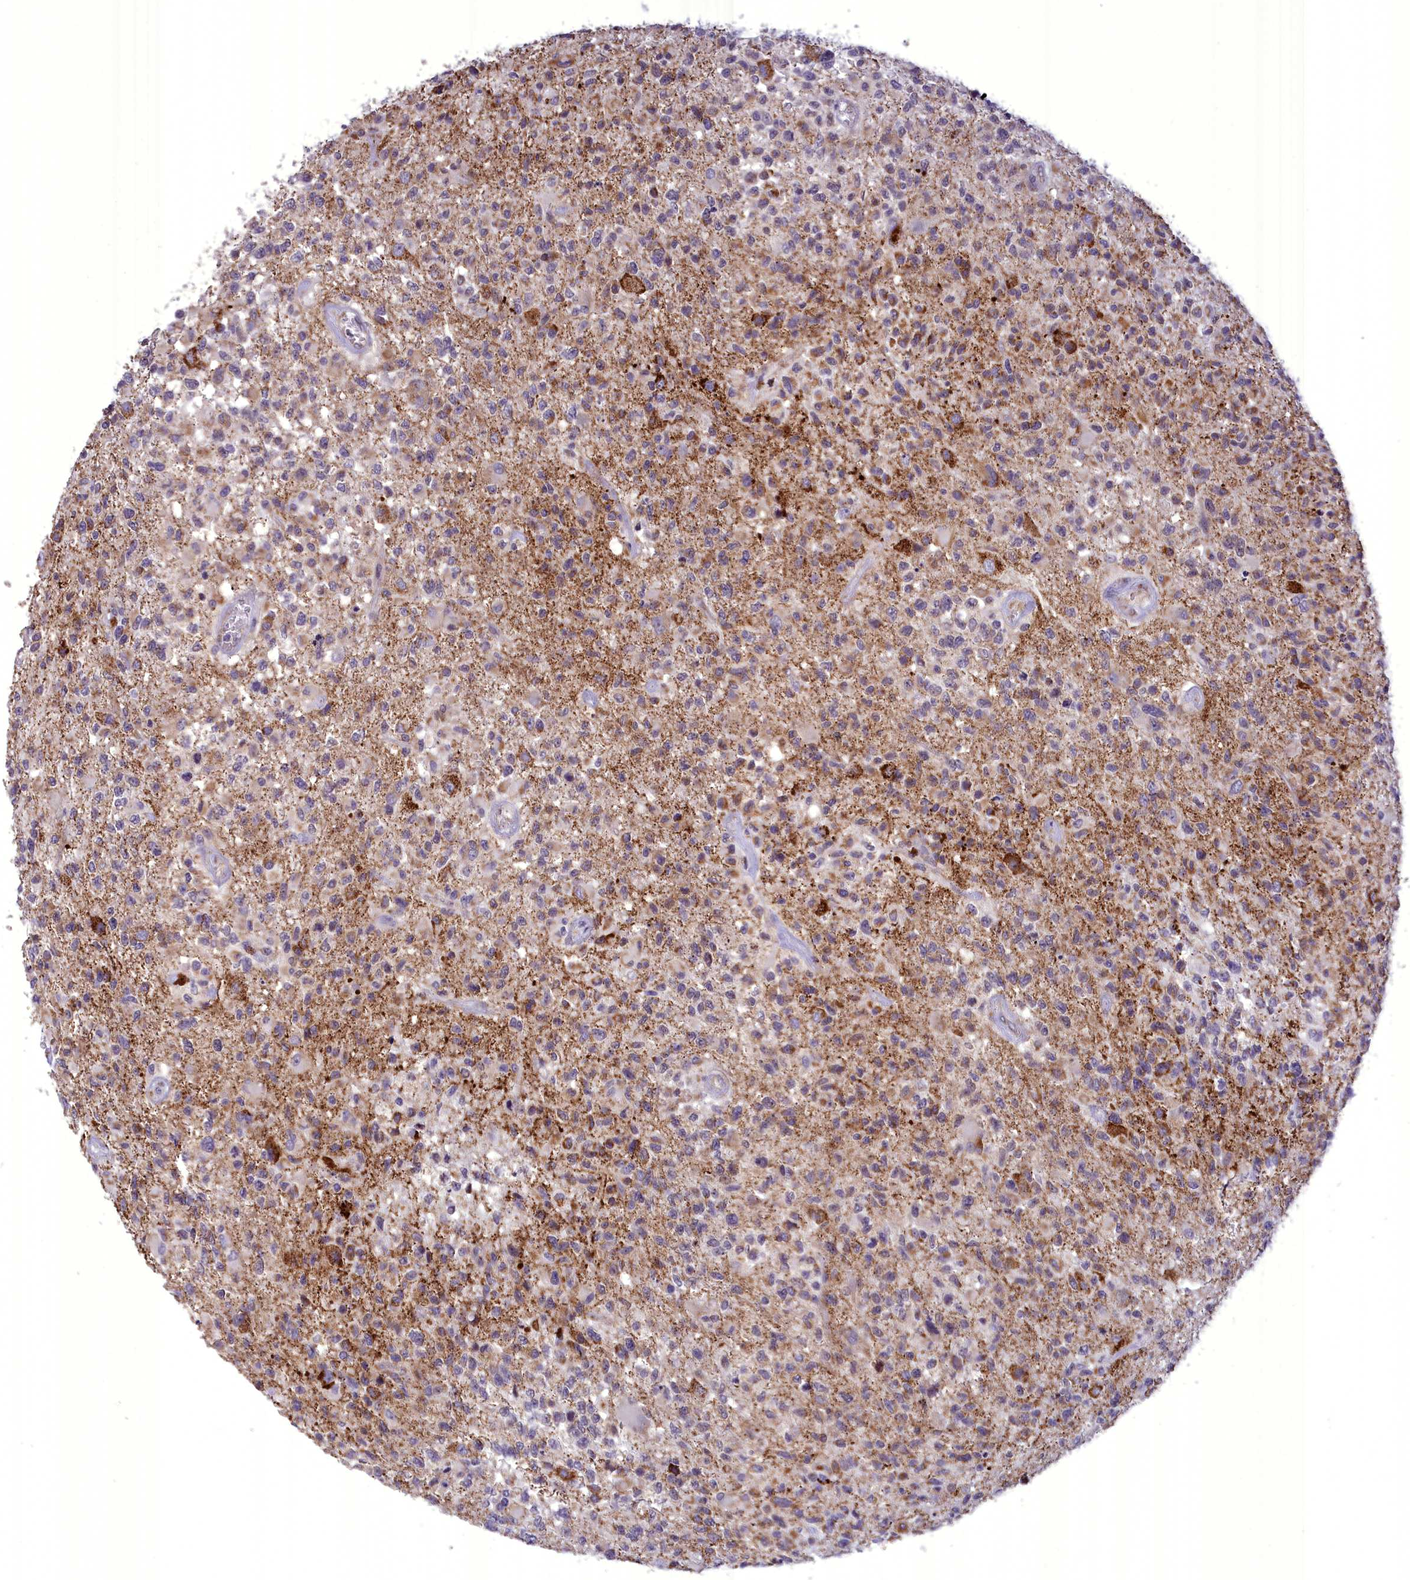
{"staining": {"intensity": "moderate", "quantity": "<25%", "location": "cytoplasmic/membranous"}, "tissue": "glioma", "cell_type": "Tumor cells", "image_type": "cancer", "snomed": [{"axis": "morphology", "description": "Glioma, malignant, High grade"}, {"axis": "morphology", "description": "Glioblastoma, NOS"}, {"axis": "topography", "description": "Brain"}], "caption": "Immunohistochemistry photomicrograph of neoplastic tissue: glioblastoma stained using immunohistochemistry displays low levels of moderate protein expression localized specifically in the cytoplasmic/membranous of tumor cells, appearing as a cytoplasmic/membranous brown color.", "gene": "FAM149B1", "patient": {"sex": "male", "age": 60}}